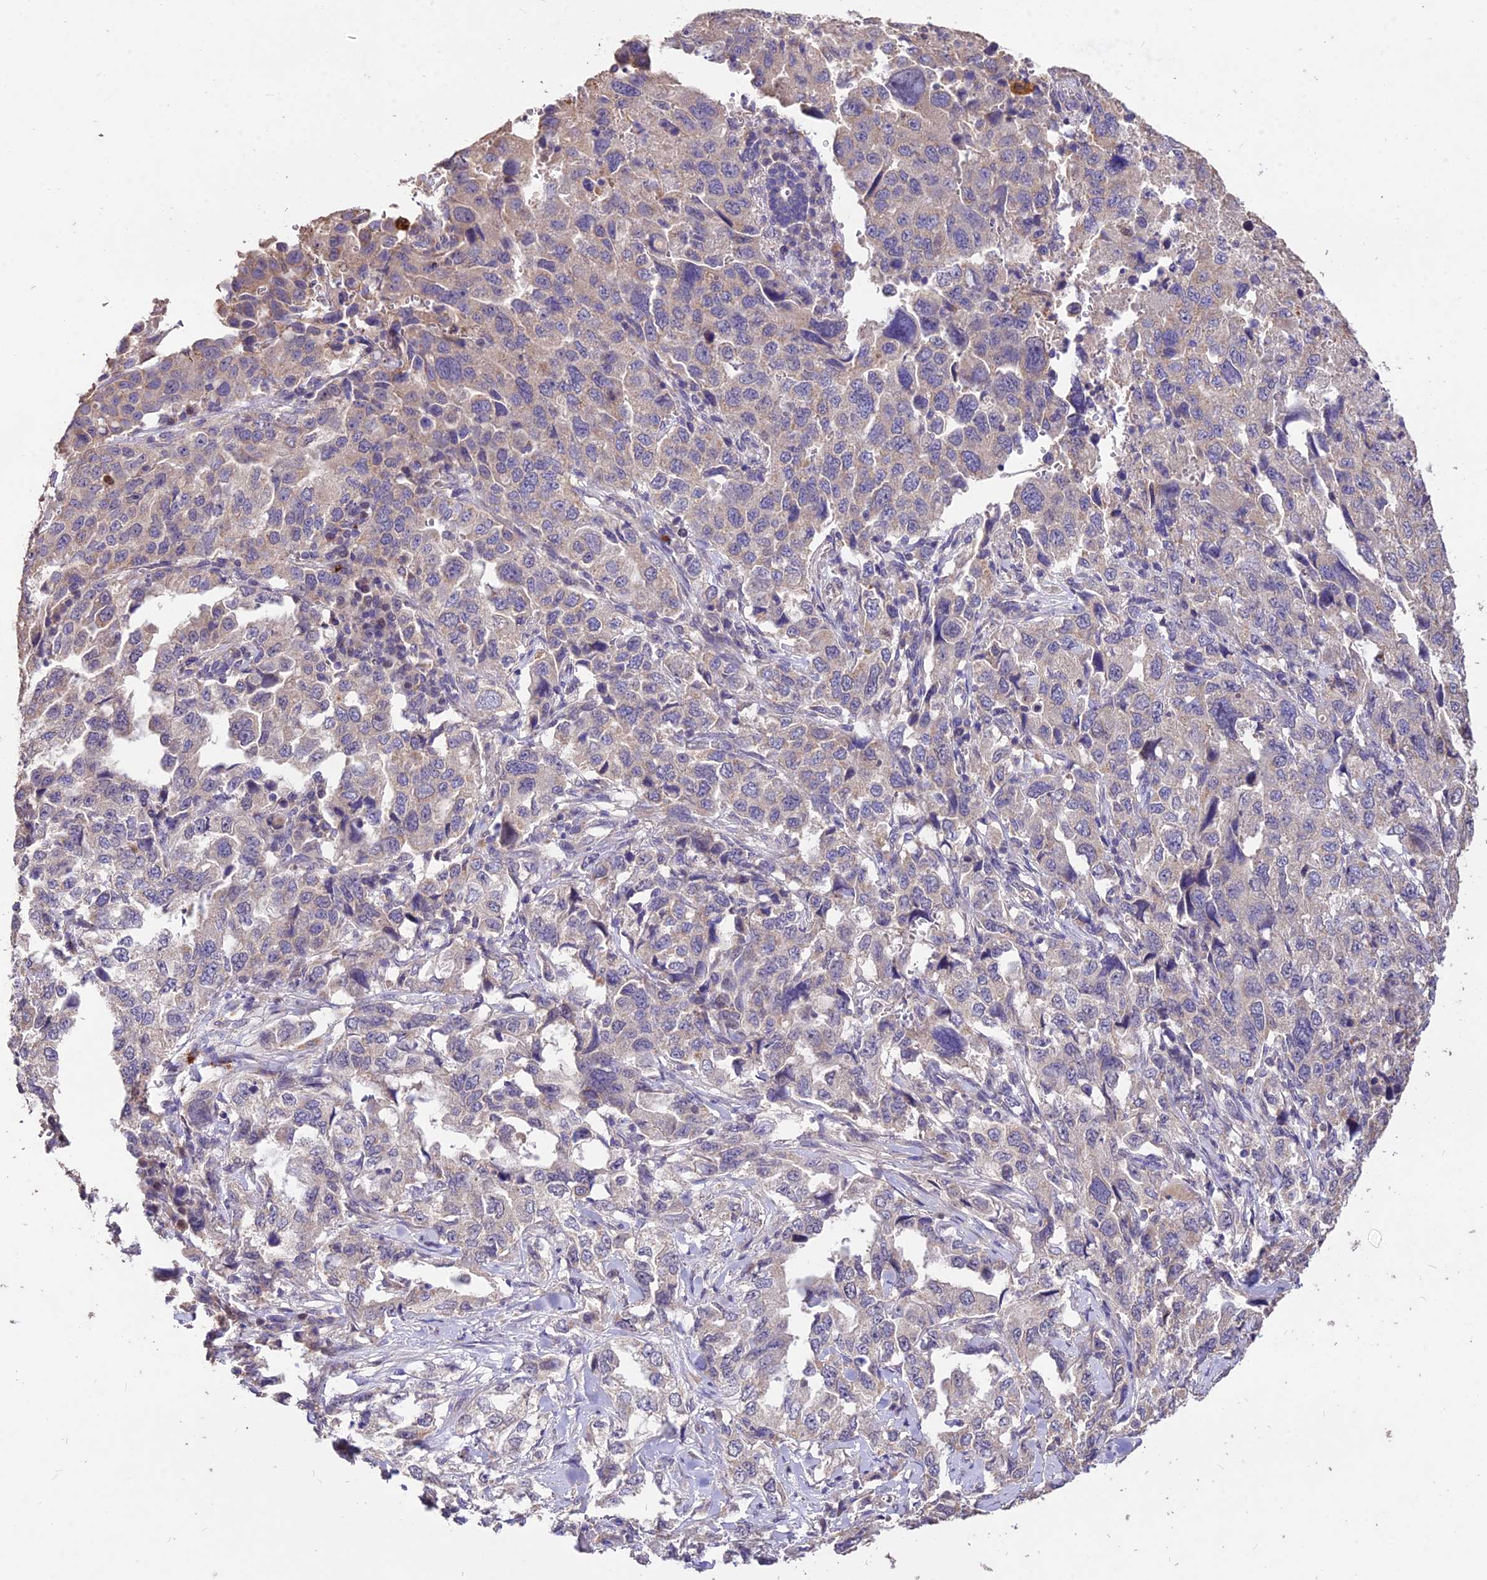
{"staining": {"intensity": "negative", "quantity": "none", "location": "none"}, "tissue": "lung cancer", "cell_type": "Tumor cells", "image_type": "cancer", "snomed": [{"axis": "morphology", "description": "Adenocarcinoma, NOS"}, {"axis": "topography", "description": "Lung"}], "caption": "High magnification brightfield microscopy of lung cancer (adenocarcinoma) stained with DAB (3,3'-diaminobenzidine) (brown) and counterstained with hematoxylin (blue): tumor cells show no significant staining.", "gene": "SDHD", "patient": {"sex": "female", "age": 51}}